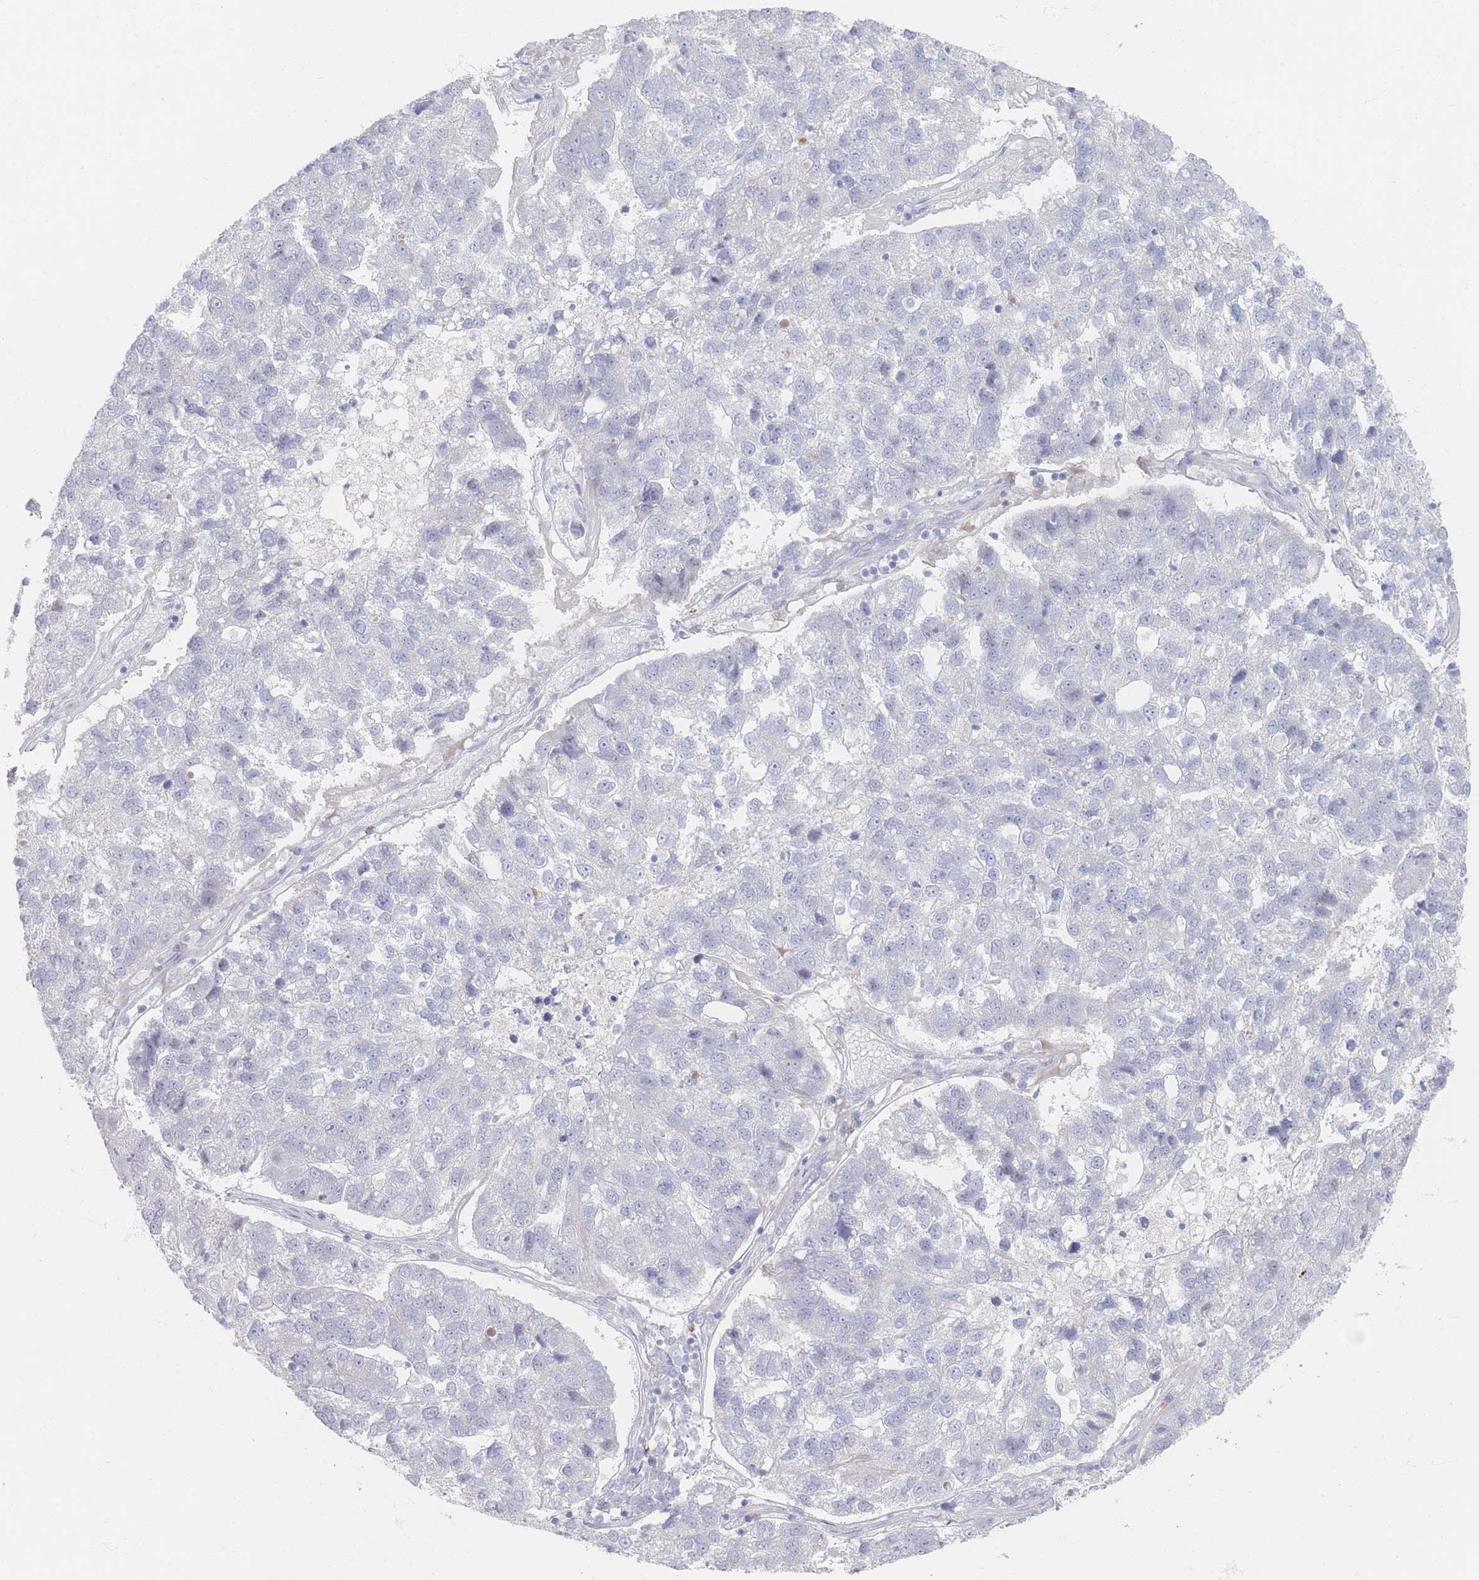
{"staining": {"intensity": "negative", "quantity": "none", "location": "none"}, "tissue": "pancreatic cancer", "cell_type": "Tumor cells", "image_type": "cancer", "snomed": [{"axis": "morphology", "description": "Adenocarcinoma, NOS"}, {"axis": "topography", "description": "Pancreas"}], "caption": "This is an immunohistochemistry micrograph of human pancreatic adenocarcinoma. There is no positivity in tumor cells.", "gene": "CD37", "patient": {"sex": "female", "age": 61}}